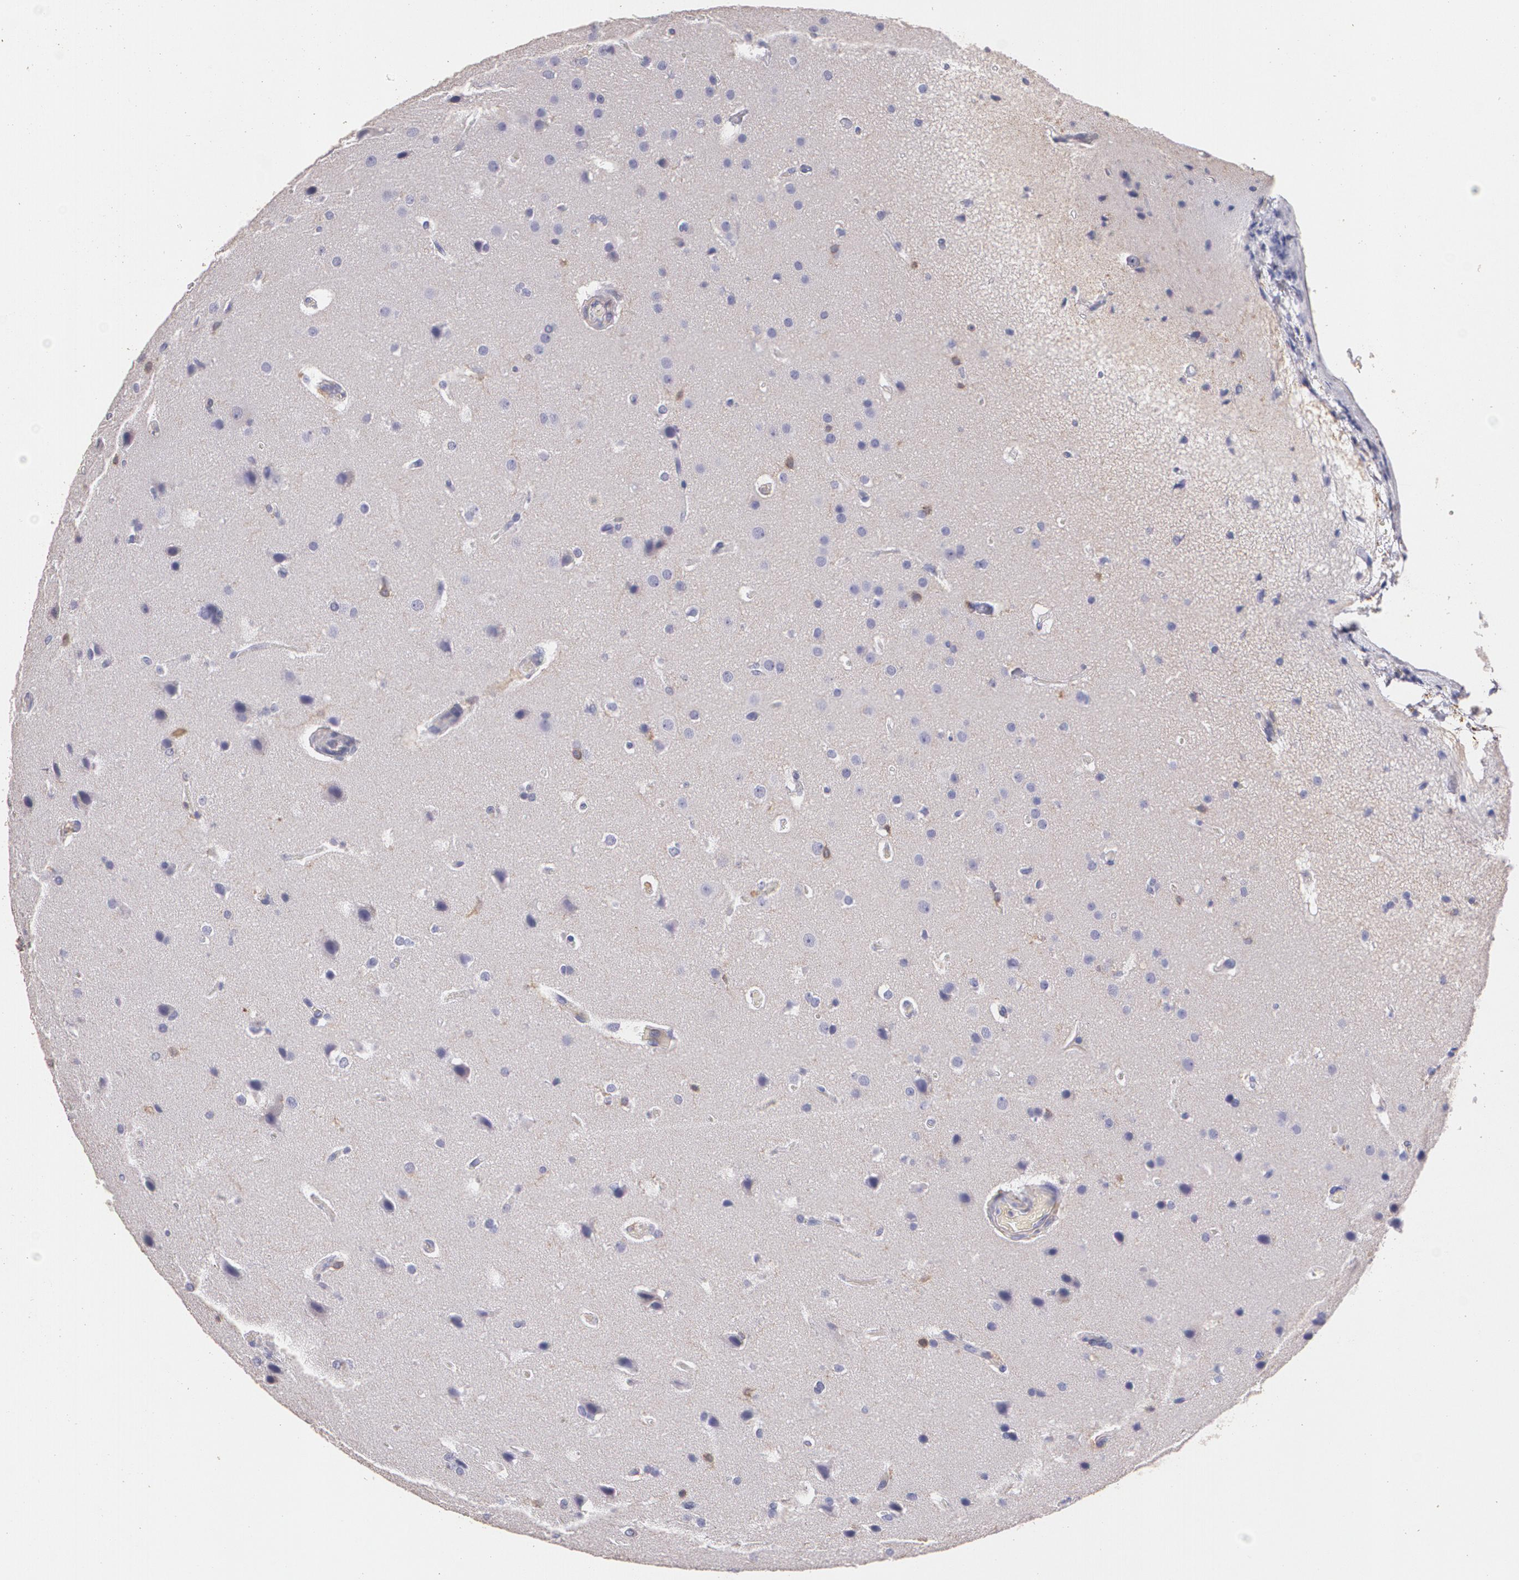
{"staining": {"intensity": "negative", "quantity": "none", "location": "none"}, "tissue": "glioma", "cell_type": "Tumor cells", "image_type": "cancer", "snomed": [{"axis": "morphology", "description": "Glioma, malignant, Low grade"}, {"axis": "topography", "description": "Cerebral cortex"}], "caption": "The immunohistochemistry image has no significant staining in tumor cells of glioma tissue.", "gene": "TGFBR1", "patient": {"sex": "female", "age": 47}}